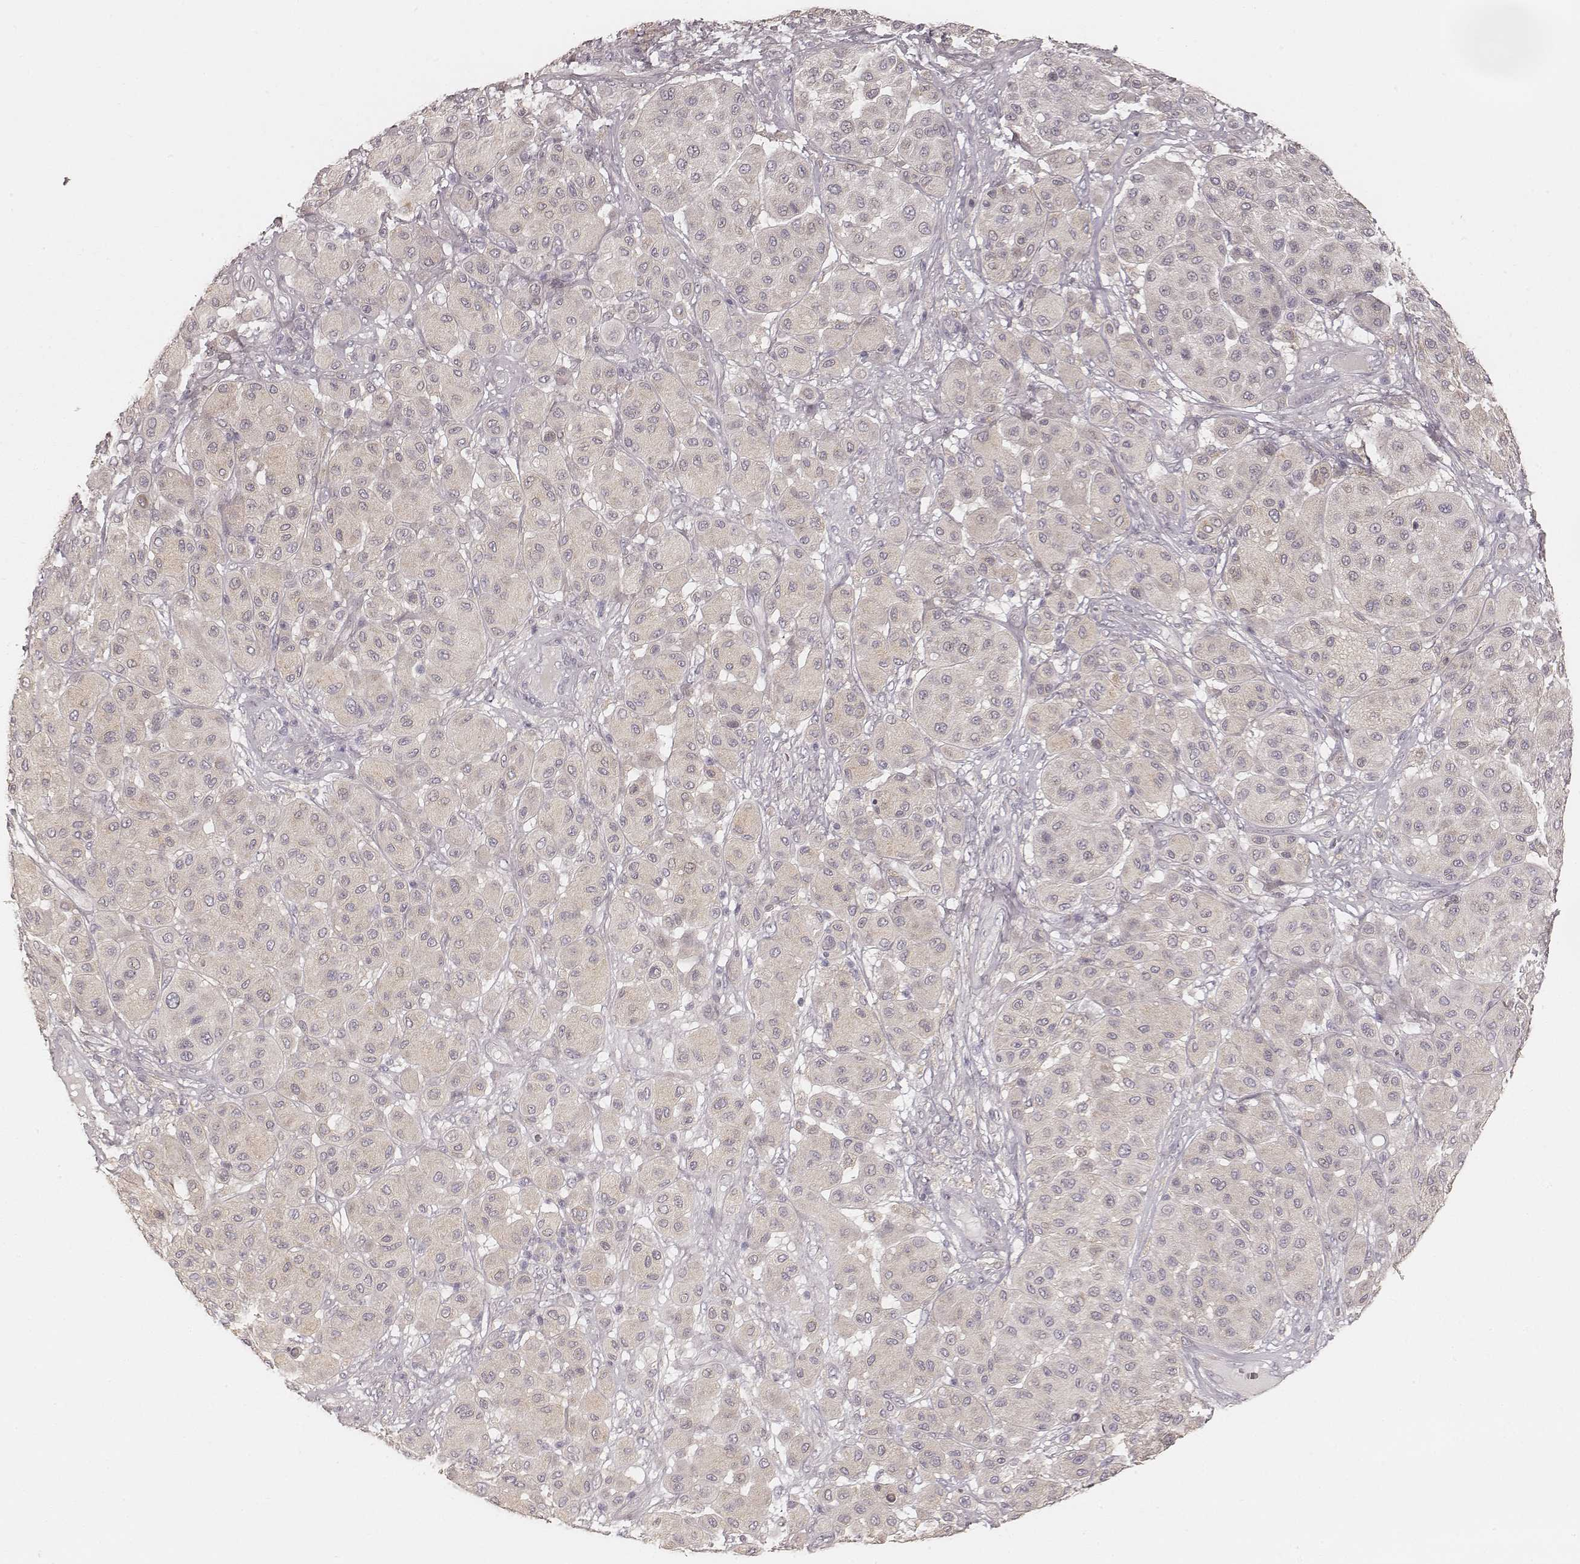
{"staining": {"intensity": "negative", "quantity": "none", "location": "none"}, "tissue": "melanoma", "cell_type": "Tumor cells", "image_type": "cancer", "snomed": [{"axis": "morphology", "description": "Malignant melanoma, Metastatic site"}, {"axis": "topography", "description": "Smooth muscle"}], "caption": "This is an immunohistochemistry histopathology image of human melanoma. There is no staining in tumor cells.", "gene": "FMNL2", "patient": {"sex": "male", "age": 41}}